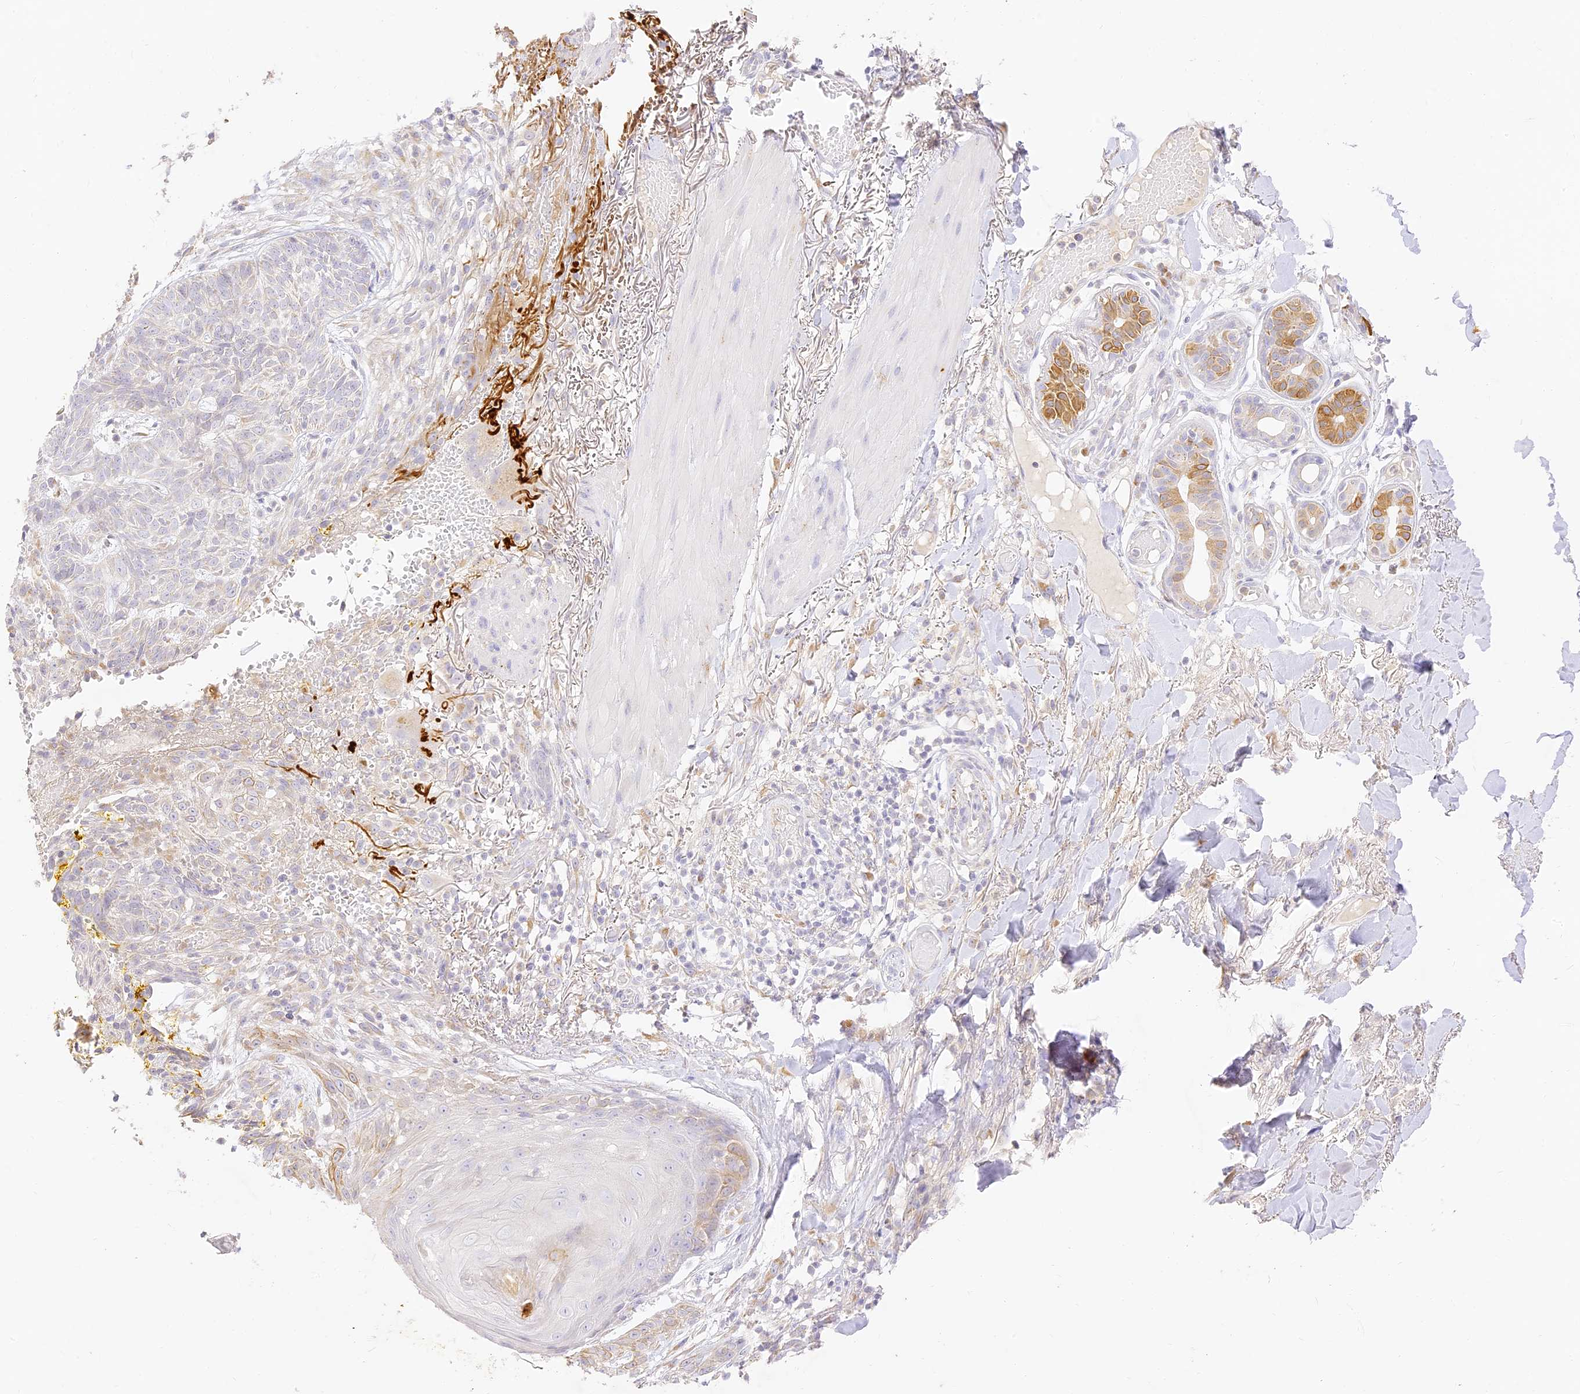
{"staining": {"intensity": "negative", "quantity": "none", "location": "none"}, "tissue": "skin cancer", "cell_type": "Tumor cells", "image_type": "cancer", "snomed": [{"axis": "morphology", "description": "Basal cell carcinoma"}, {"axis": "topography", "description": "Skin"}], "caption": "The photomicrograph displays no staining of tumor cells in skin cancer.", "gene": "SEC13", "patient": {"sex": "male", "age": 85}}